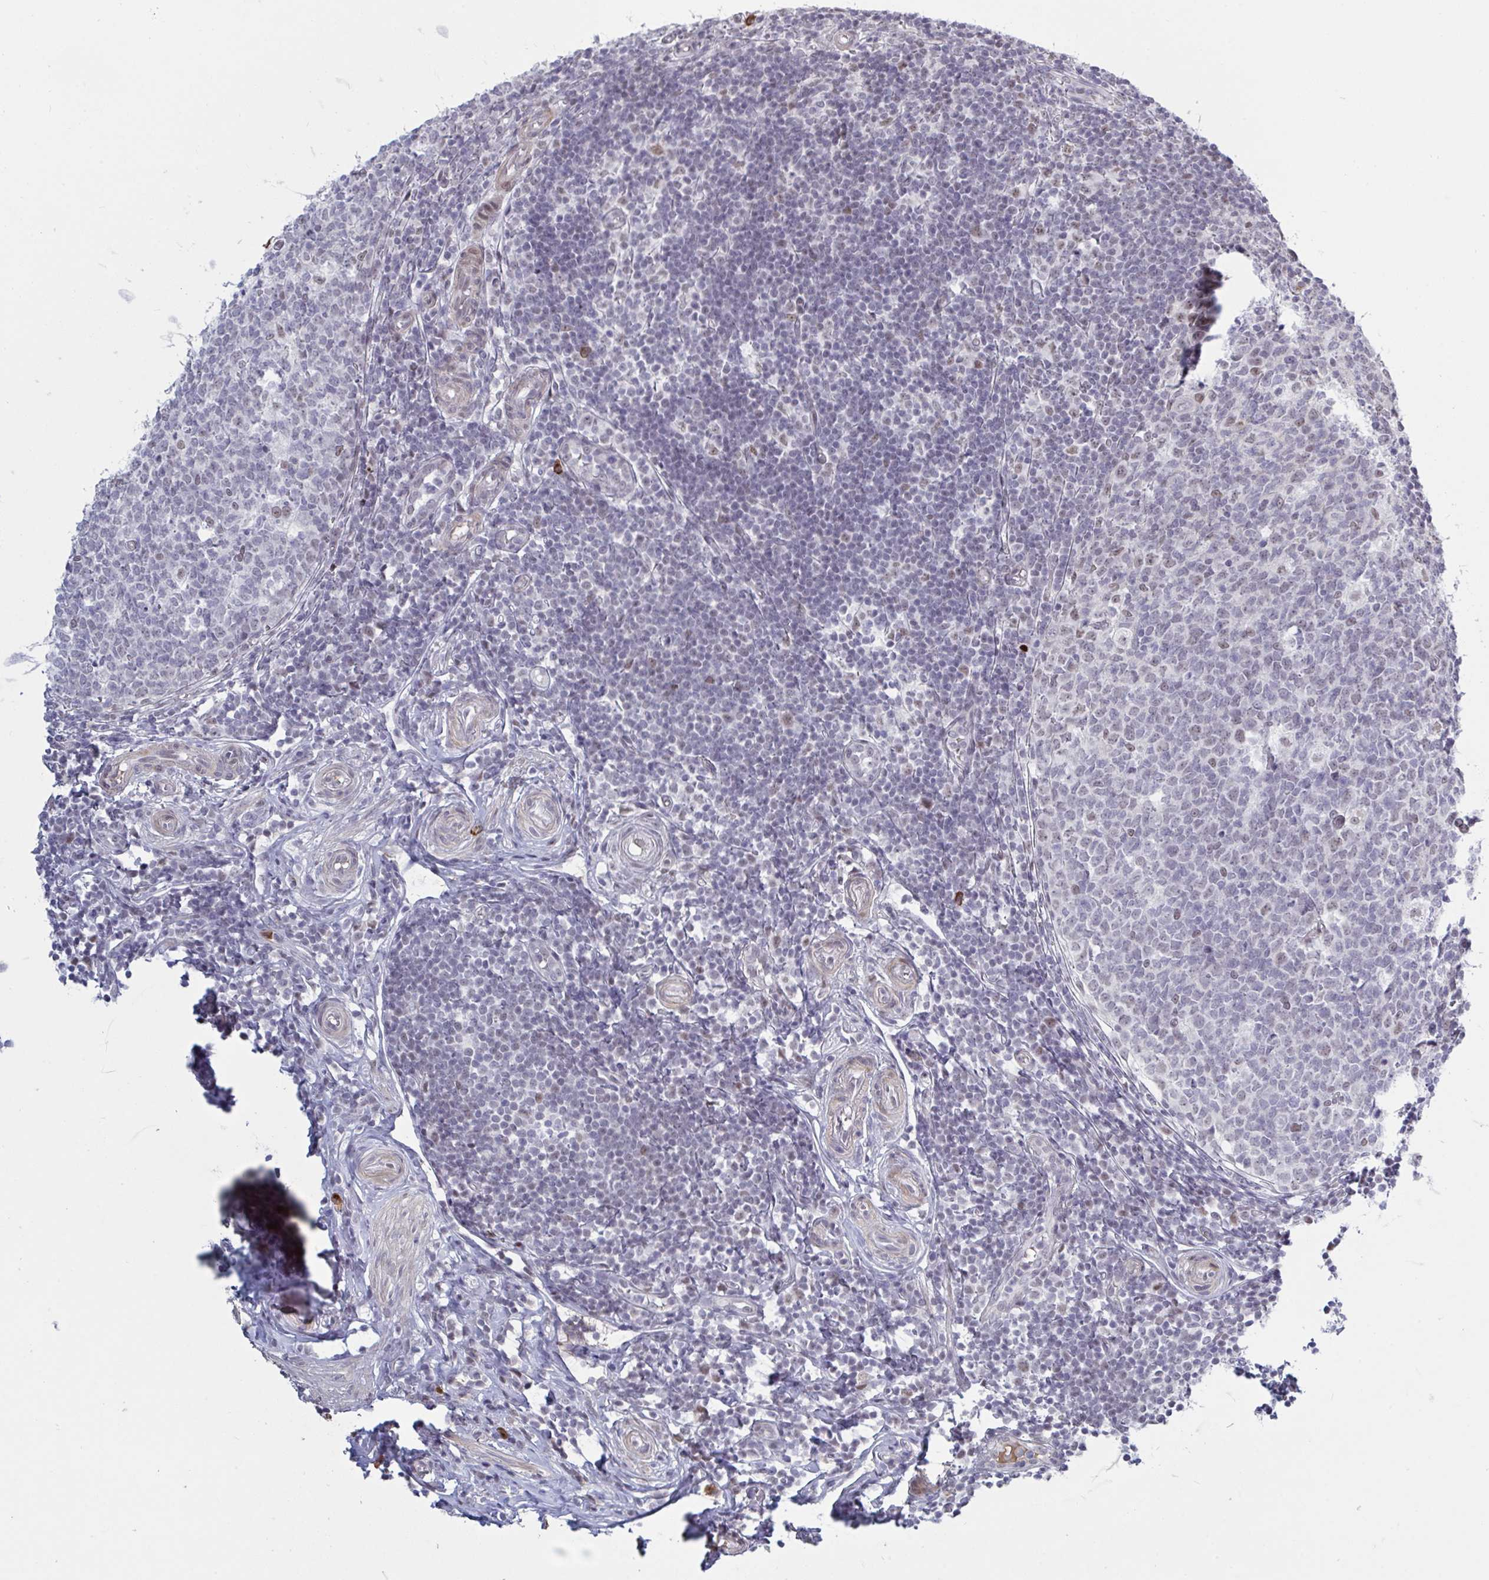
{"staining": {"intensity": "weak", "quantity": ">75%", "location": "nuclear"}, "tissue": "appendix", "cell_type": "Glandular cells", "image_type": "normal", "snomed": [{"axis": "morphology", "description": "Normal tissue, NOS"}, {"axis": "topography", "description": "Appendix"}], "caption": "This photomicrograph shows immunohistochemistry (IHC) staining of normal human appendix, with low weak nuclear positivity in approximately >75% of glandular cells.", "gene": "BCL7B", "patient": {"sex": "male", "age": 18}}